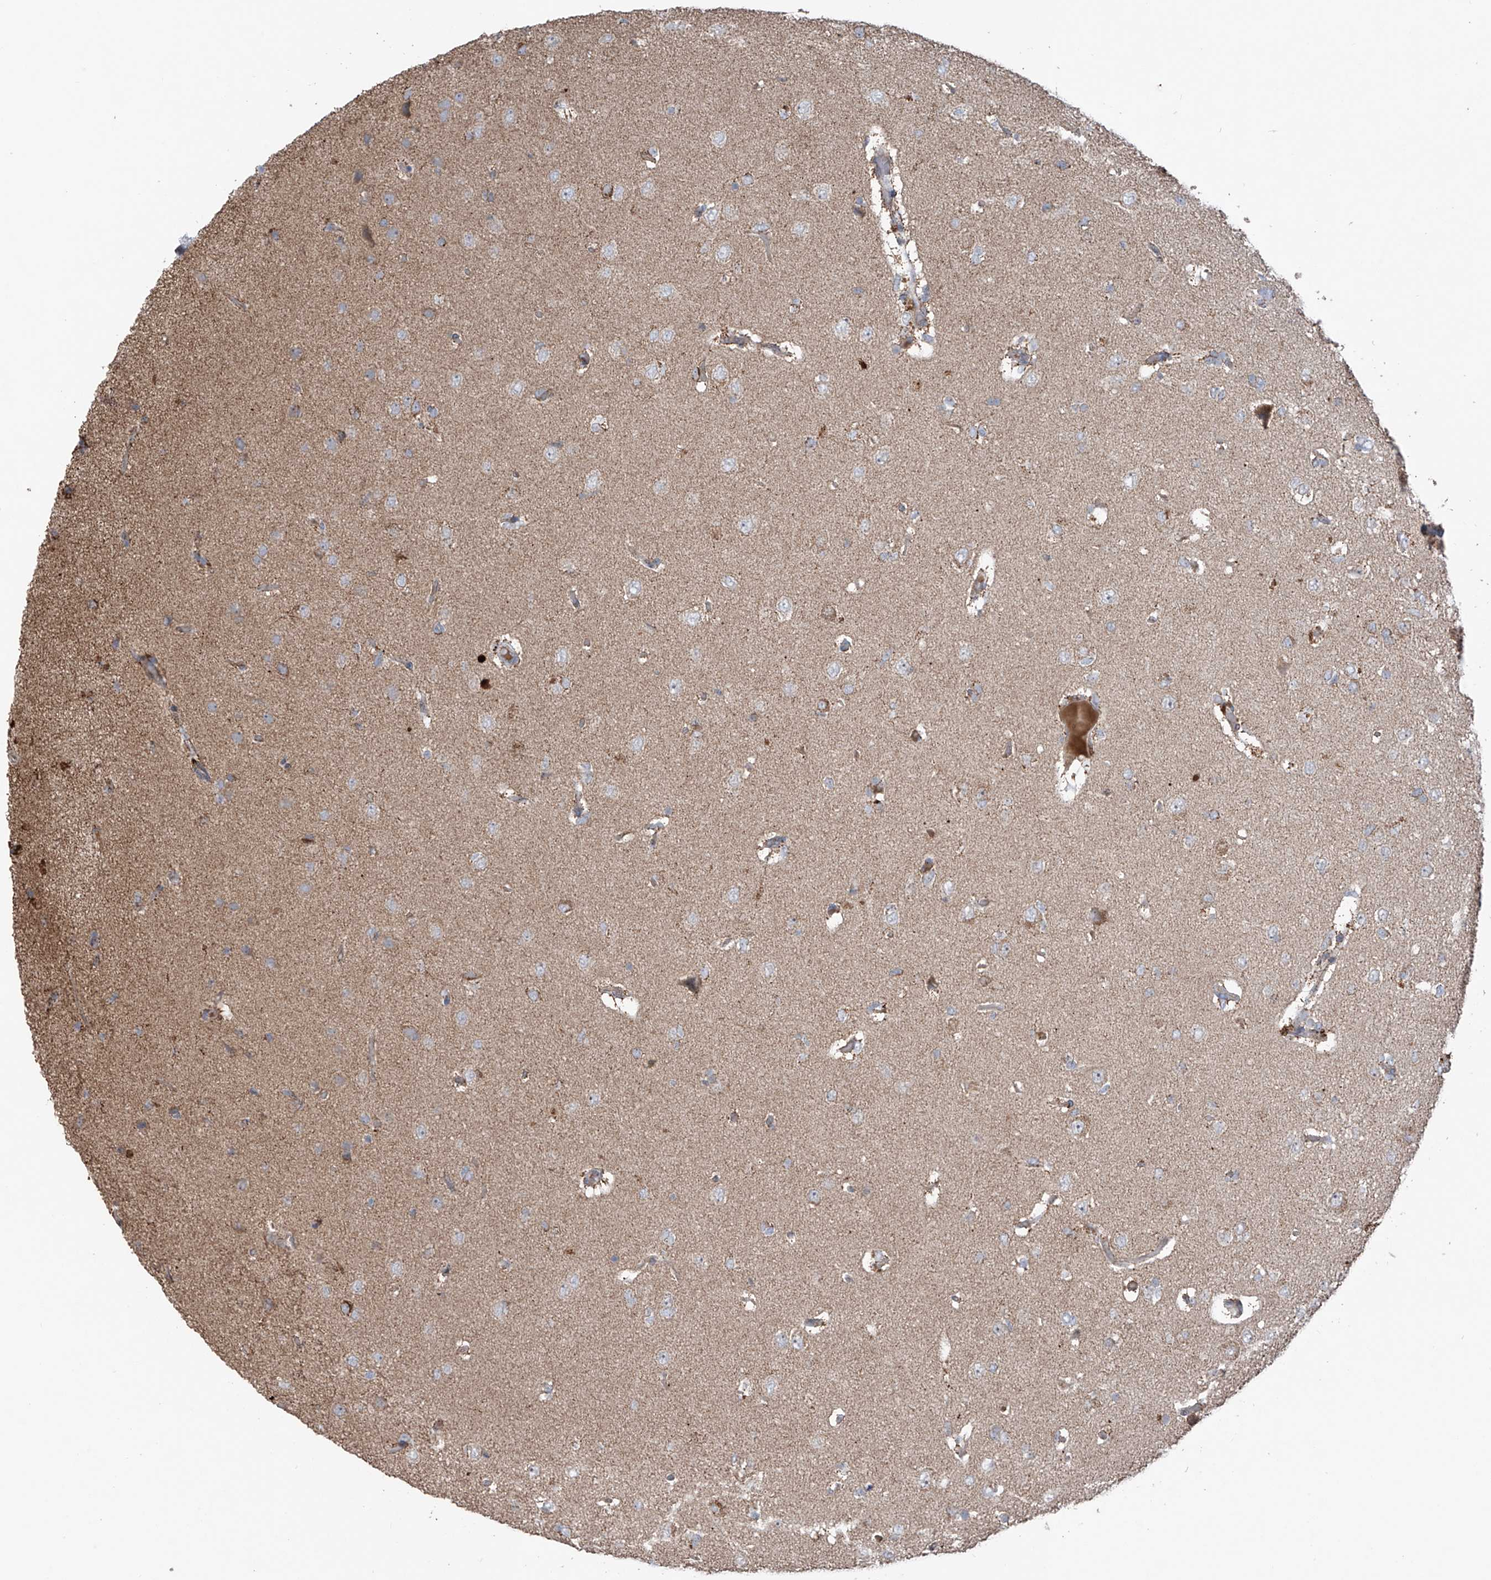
{"staining": {"intensity": "weak", "quantity": "<25%", "location": "cytoplasmic/membranous"}, "tissue": "glioma", "cell_type": "Tumor cells", "image_type": "cancer", "snomed": [{"axis": "morphology", "description": "Glioma, malignant, High grade"}, {"axis": "topography", "description": "Brain"}], "caption": "Immunohistochemistry (IHC) histopathology image of neoplastic tissue: malignant high-grade glioma stained with DAB reveals no significant protein staining in tumor cells.", "gene": "SAMD3", "patient": {"sex": "female", "age": 59}}